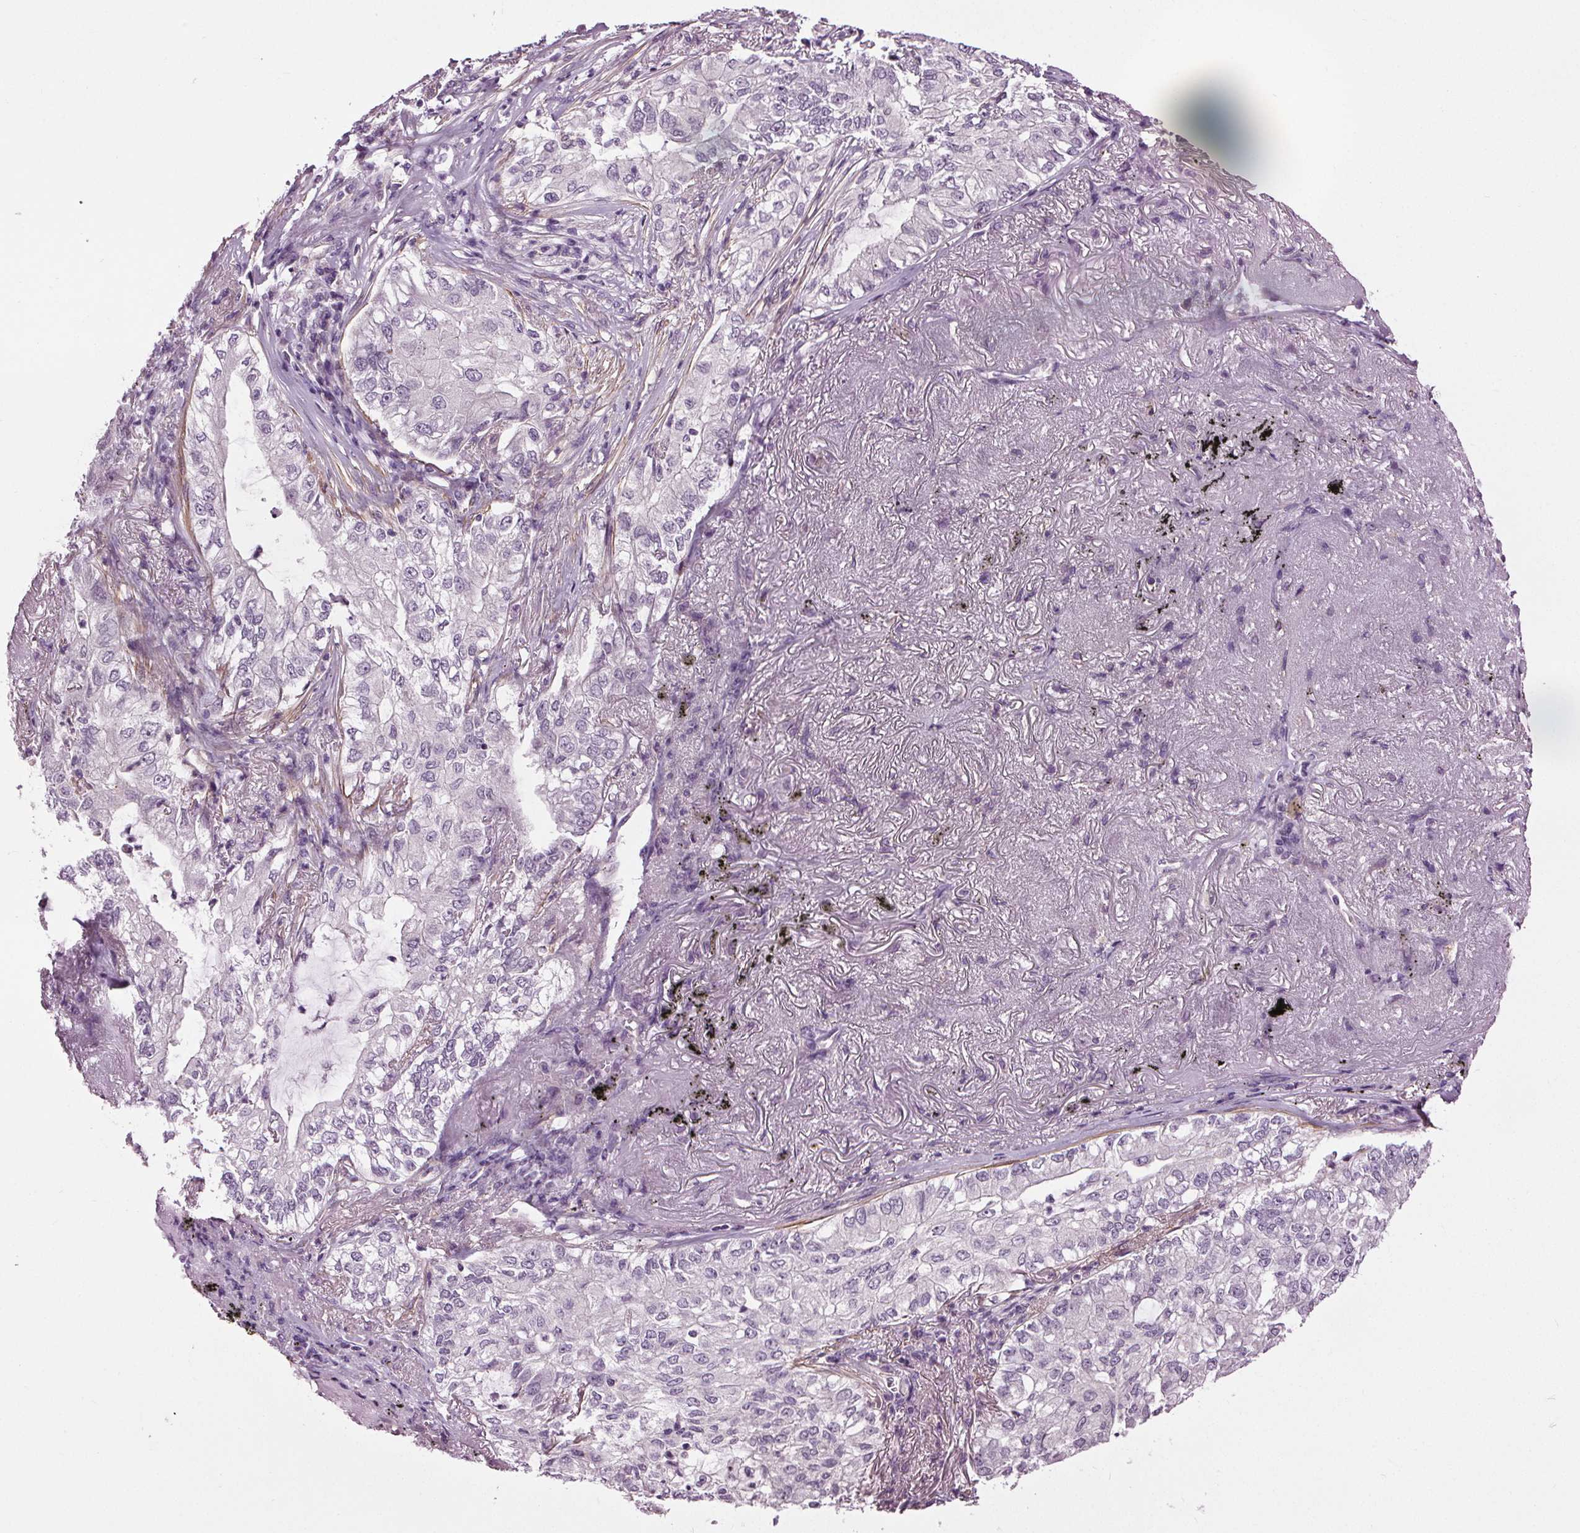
{"staining": {"intensity": "negative", "quantity": "none", "location": "none"}, "tissue": "lung cancer", "cell_type": "Tumor cells", "image_type": "cancer", "snomed": [{"axis": "morphology", "description": "Adenocarcinoma, NOS"}, {"axis": "topography", "description": "Lung"}], "caption": "An immunohistochemistry image of lung cancer is shown. There is no staining in tumor cells of lung cancer.", "gene": "RASA1", "patient": {"sex": "female", "age": 73}}